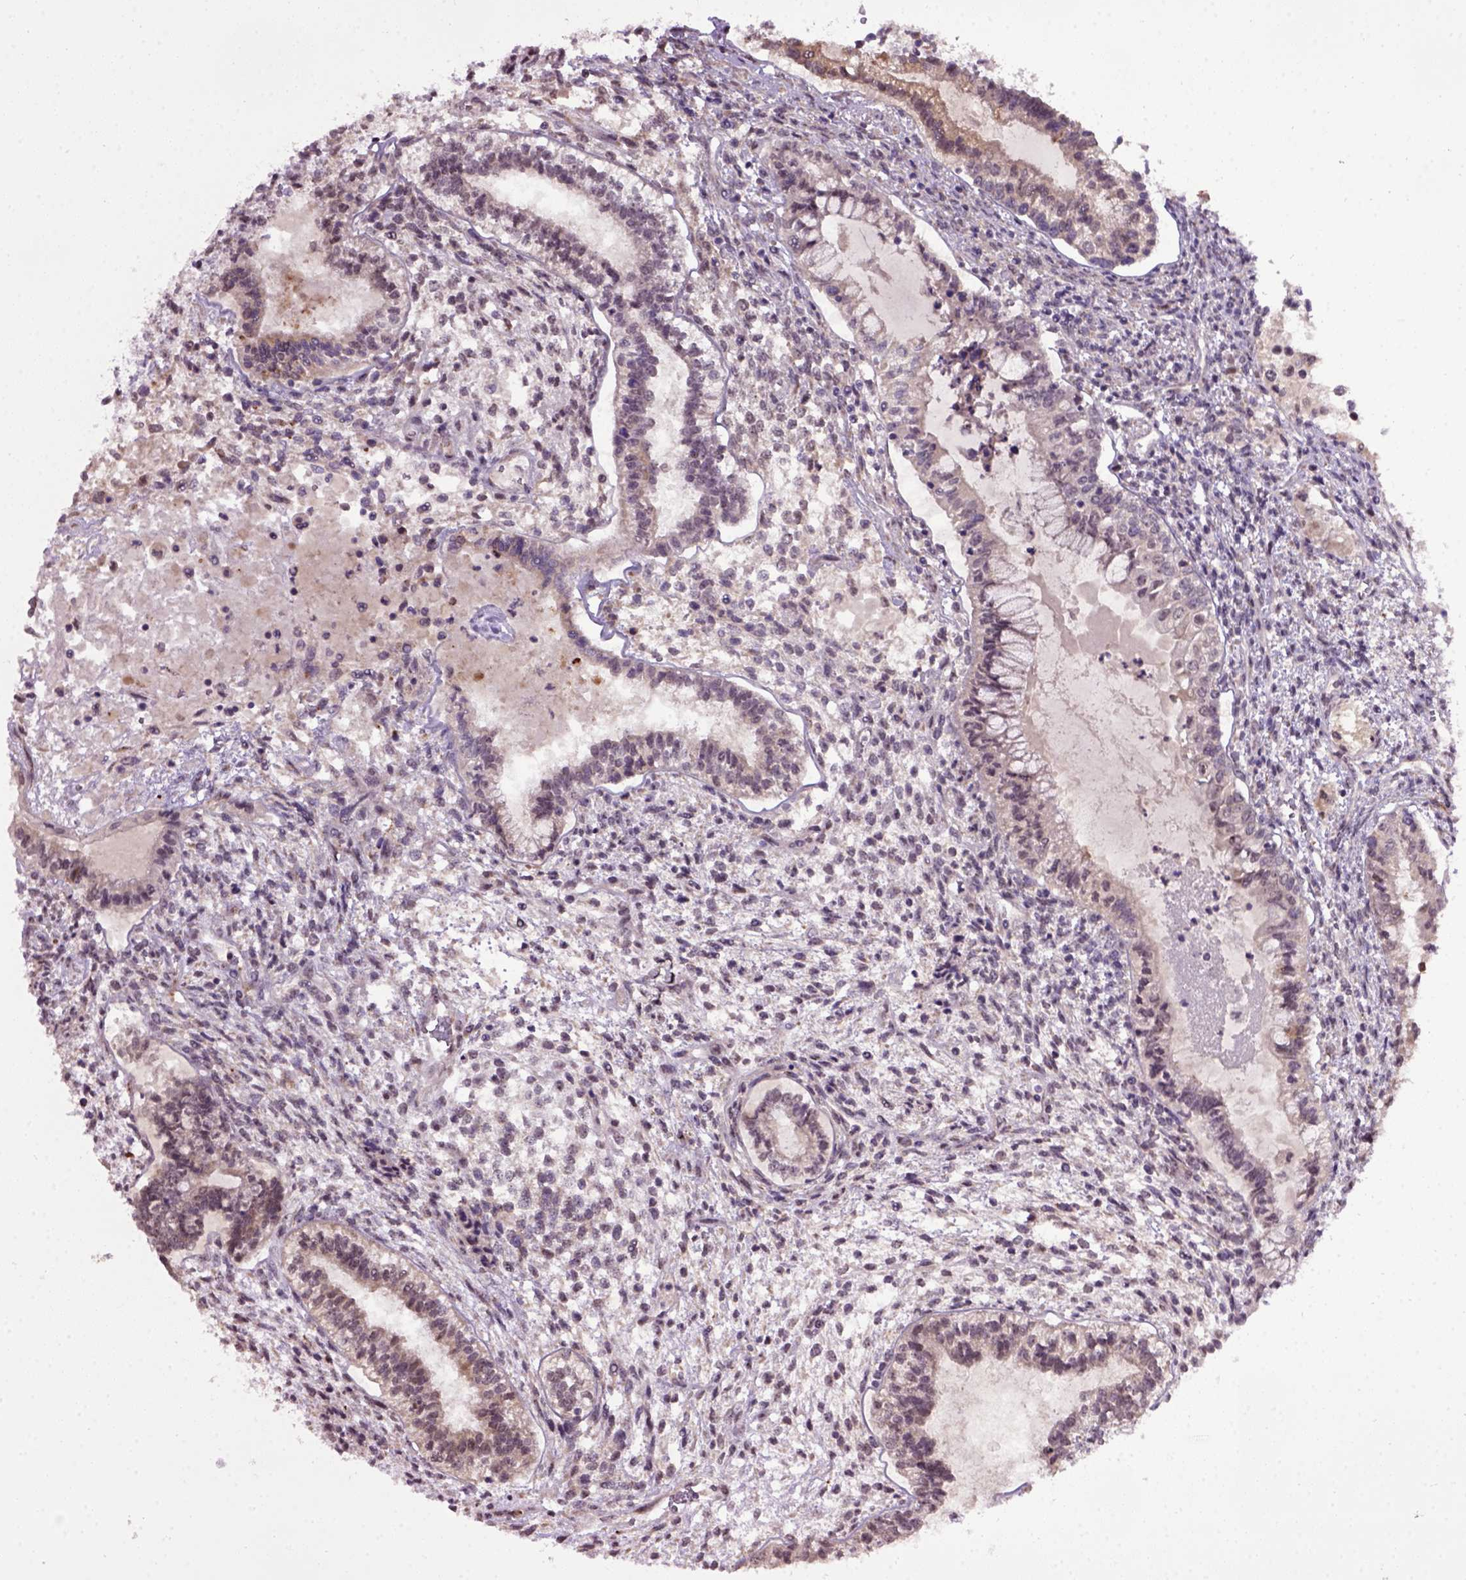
{"staining": {"intensity": "moderate", "quantity": "<25%", "location": "cytoplasmic/membranous"}, "tissue": "testis cancer", "cell_type": "Tumor cells", "image_type": "cancer", "snomed": [{"axis": "morphology", "description": "Carcinoma, Embryonal, NOS"}, {"axis": "topography", "description": "Testis"}], "caption": "DAB (3,3'-diaminobenzidine) immunohistochemical staining of human testis embryonal carcinoma shows moderate cytoplasmic/membranous protein positivity in approximately <25% of tumor cells.", "gene": "RAB43", "patient": {"sex": "male", "age": 37}}